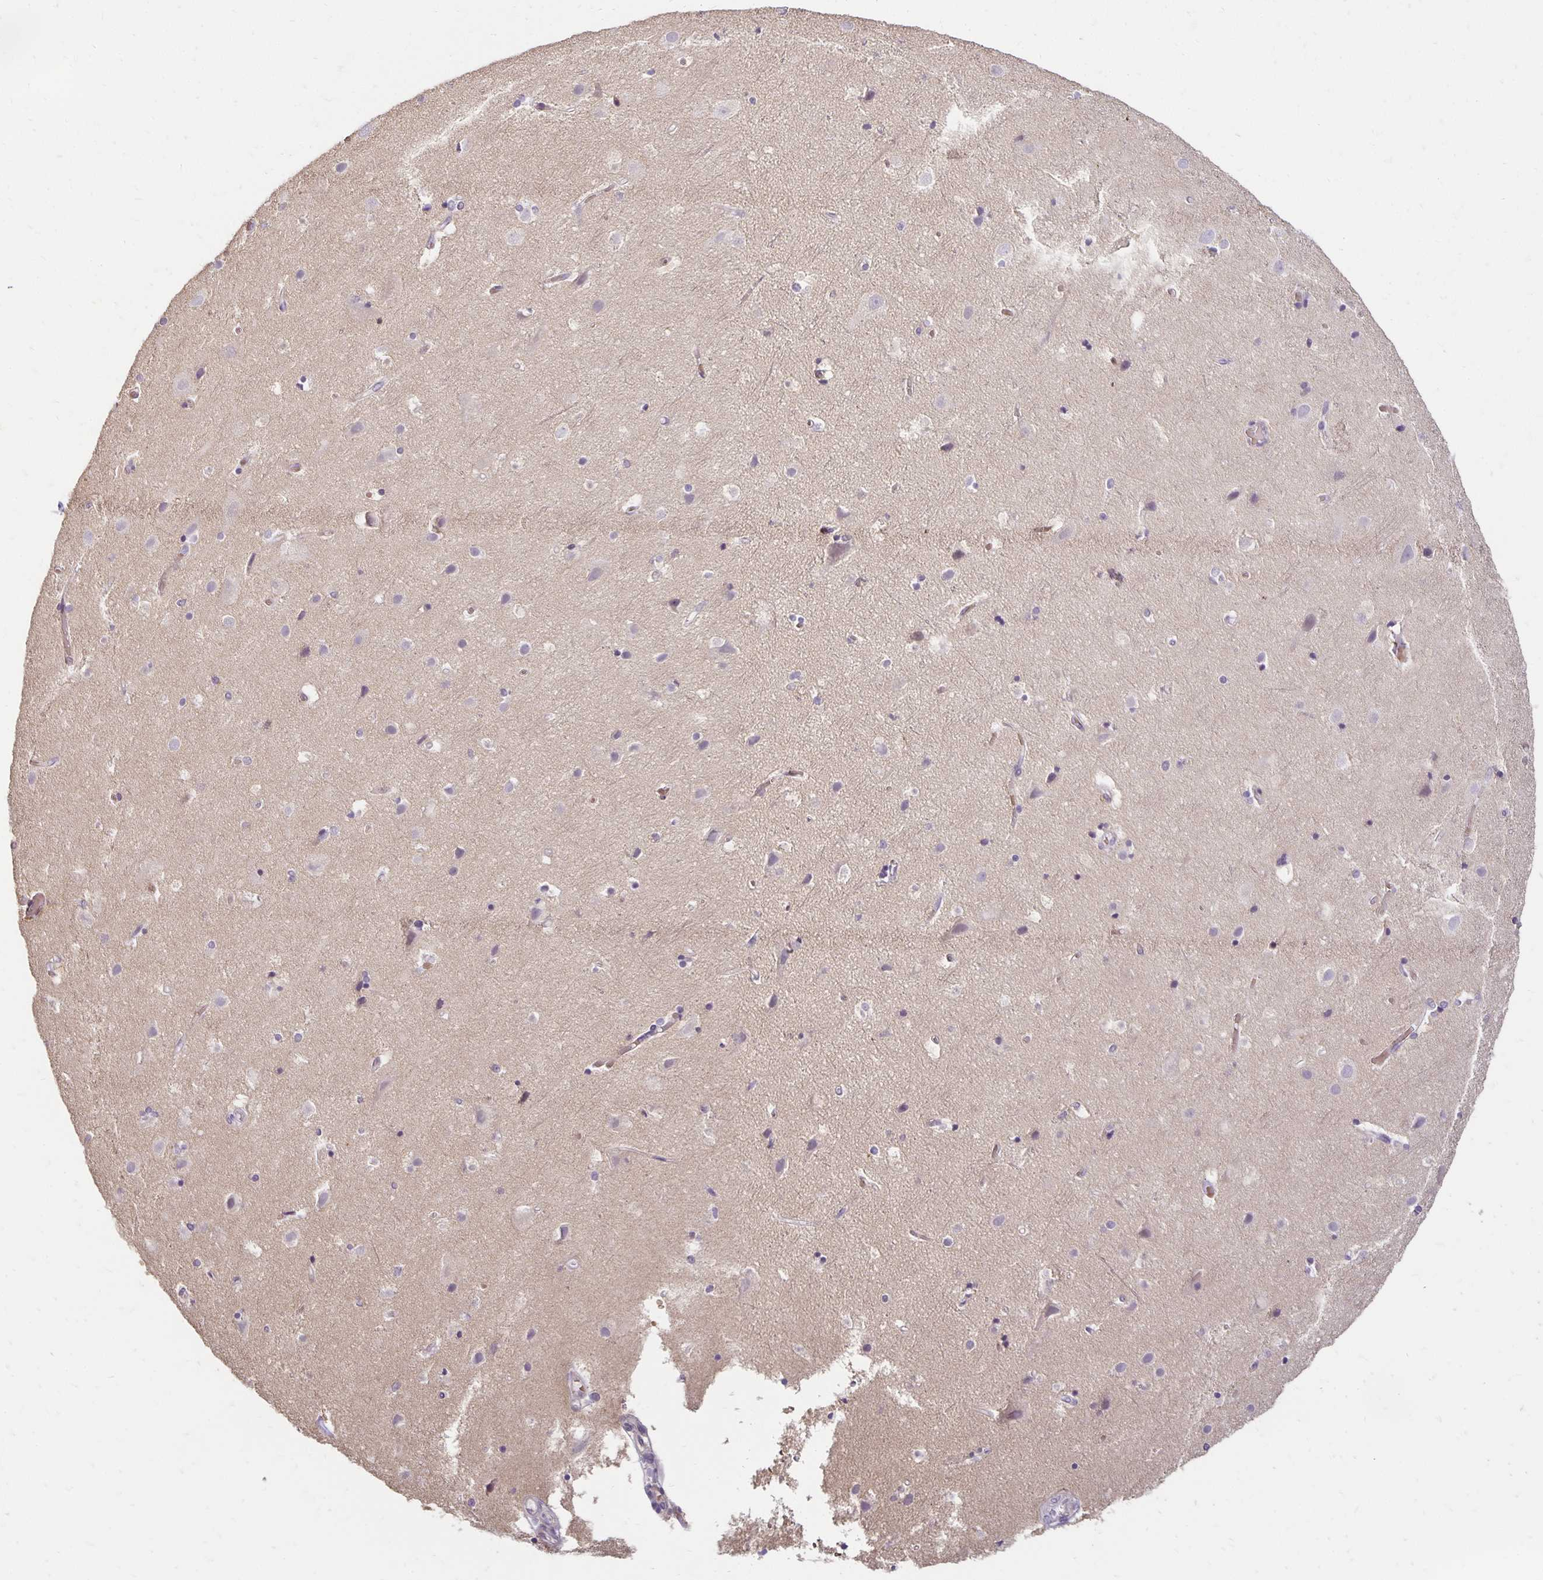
{"staining": {"intensity": "negative", "quantity": "none", "location": "none"}, "tissue": "cerebral cortex", "cell_type": "Endothelial cells", "image_type": "normal", "snomed": [{"axis": "morphology", "description": "Normal tissue, NOS"}, {"axis": "topography", "description": "Cerebral cortex"}], "caption": "The photomicrograph displays no staining of endothelial cells in normal cerebral cortex.", "gene": "CST6", "patient": {"sex": "female", "age": 52}}